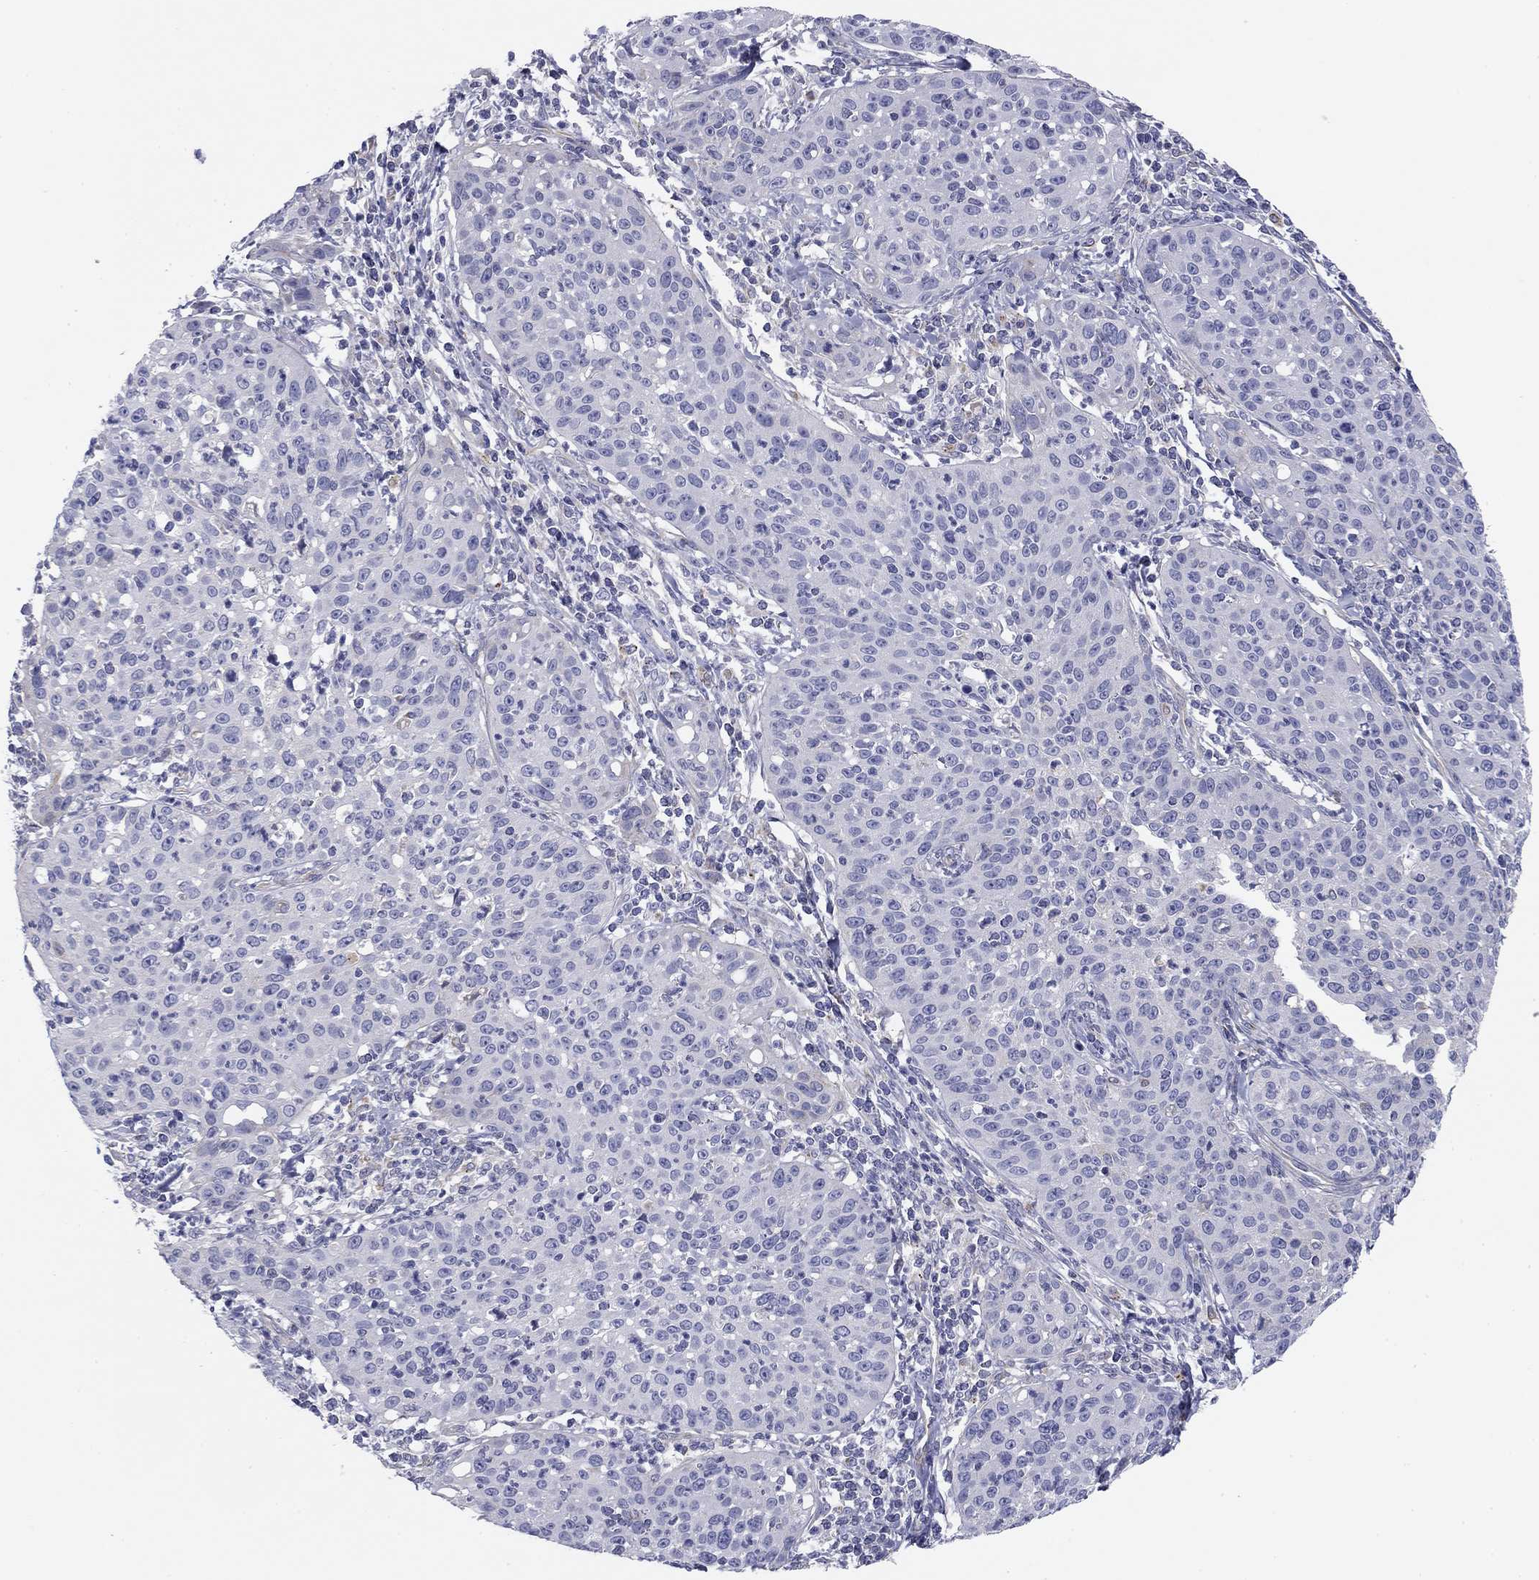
{"staining": {"intensity": "negative", "quantity": "none", "location": "none"}, "tissue": "cervical cancer", "cell_type": "Tumor cells", "image_type": "cancer", "snomed": [{"axis": "morphology", "description": "Squamous cell carcinoma, NOS"}, {"axis": "topography", "description": "Cervix"}], "caption": "Immunohistochemistry micrograph of neoplastic tissue: human cervical cancer (squamous cell carcinoma) stained with DAB (3,3'-diaminobenzidine) reveals no significant protein staining in tumor cells.", "gene": "SEPTIN3", "patient": {"sex": "female", "age": 26}}